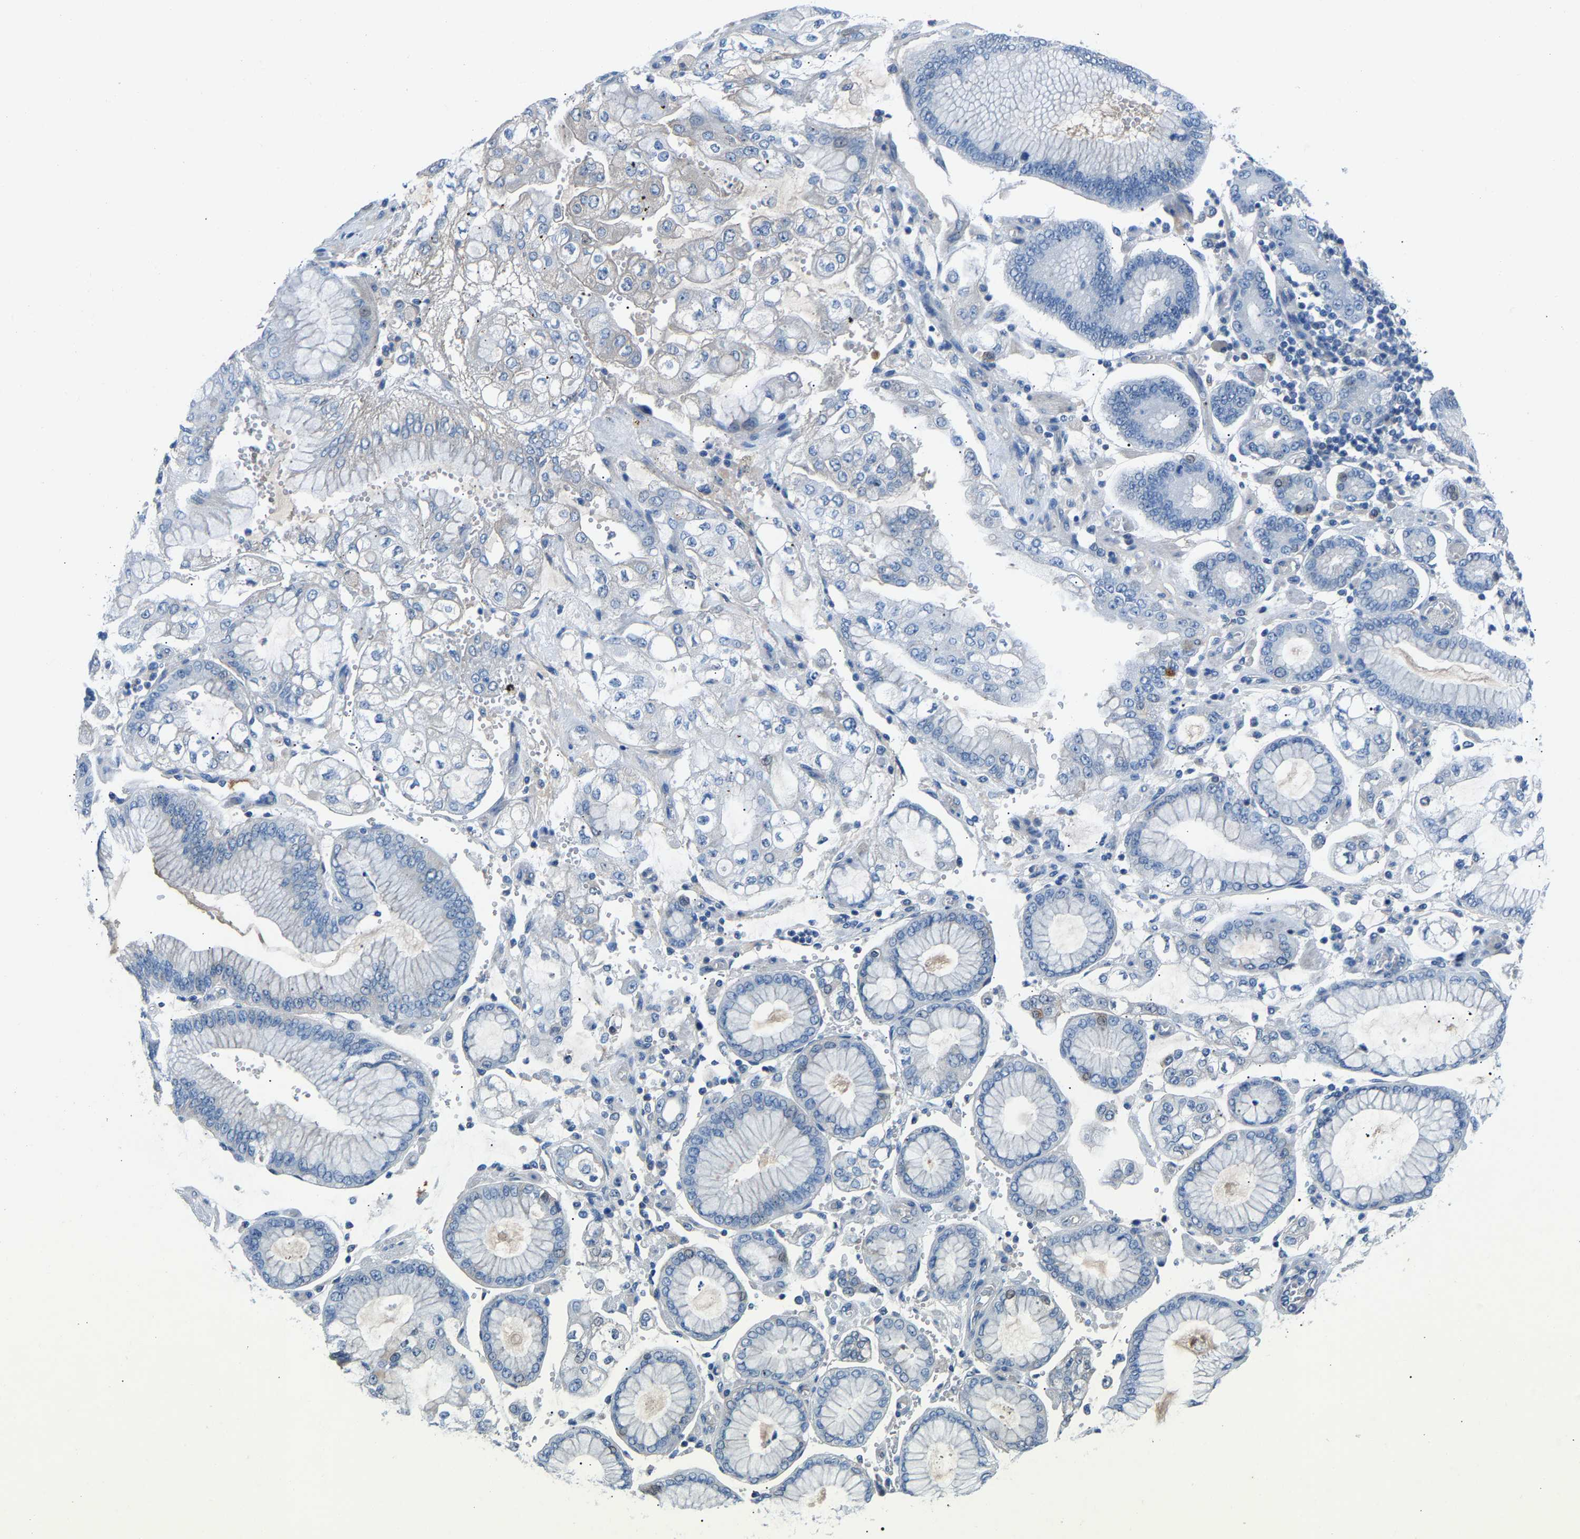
{"staining": {"intensity": "negative", "quantity": "none", "location": "none"}, "tissue": "stomach cancer", "cell_type": "Tumor cells", "image_type": "cancer", "snomed": [{"axis": "morphology", "description": "Adenocarcinoma, NOS"}, {"axis": "topography", "description": "Stomach"}], "caption": "Immunohistochemical staining of human adenocarcinoma (stomach) shows no significant expression in tumor cells. (DAB immunohistochemistry visualized using brightfield microscopy, high magnification).", "gene": "DNAAF5", "patient": {"sex": "male", "age": 76}}